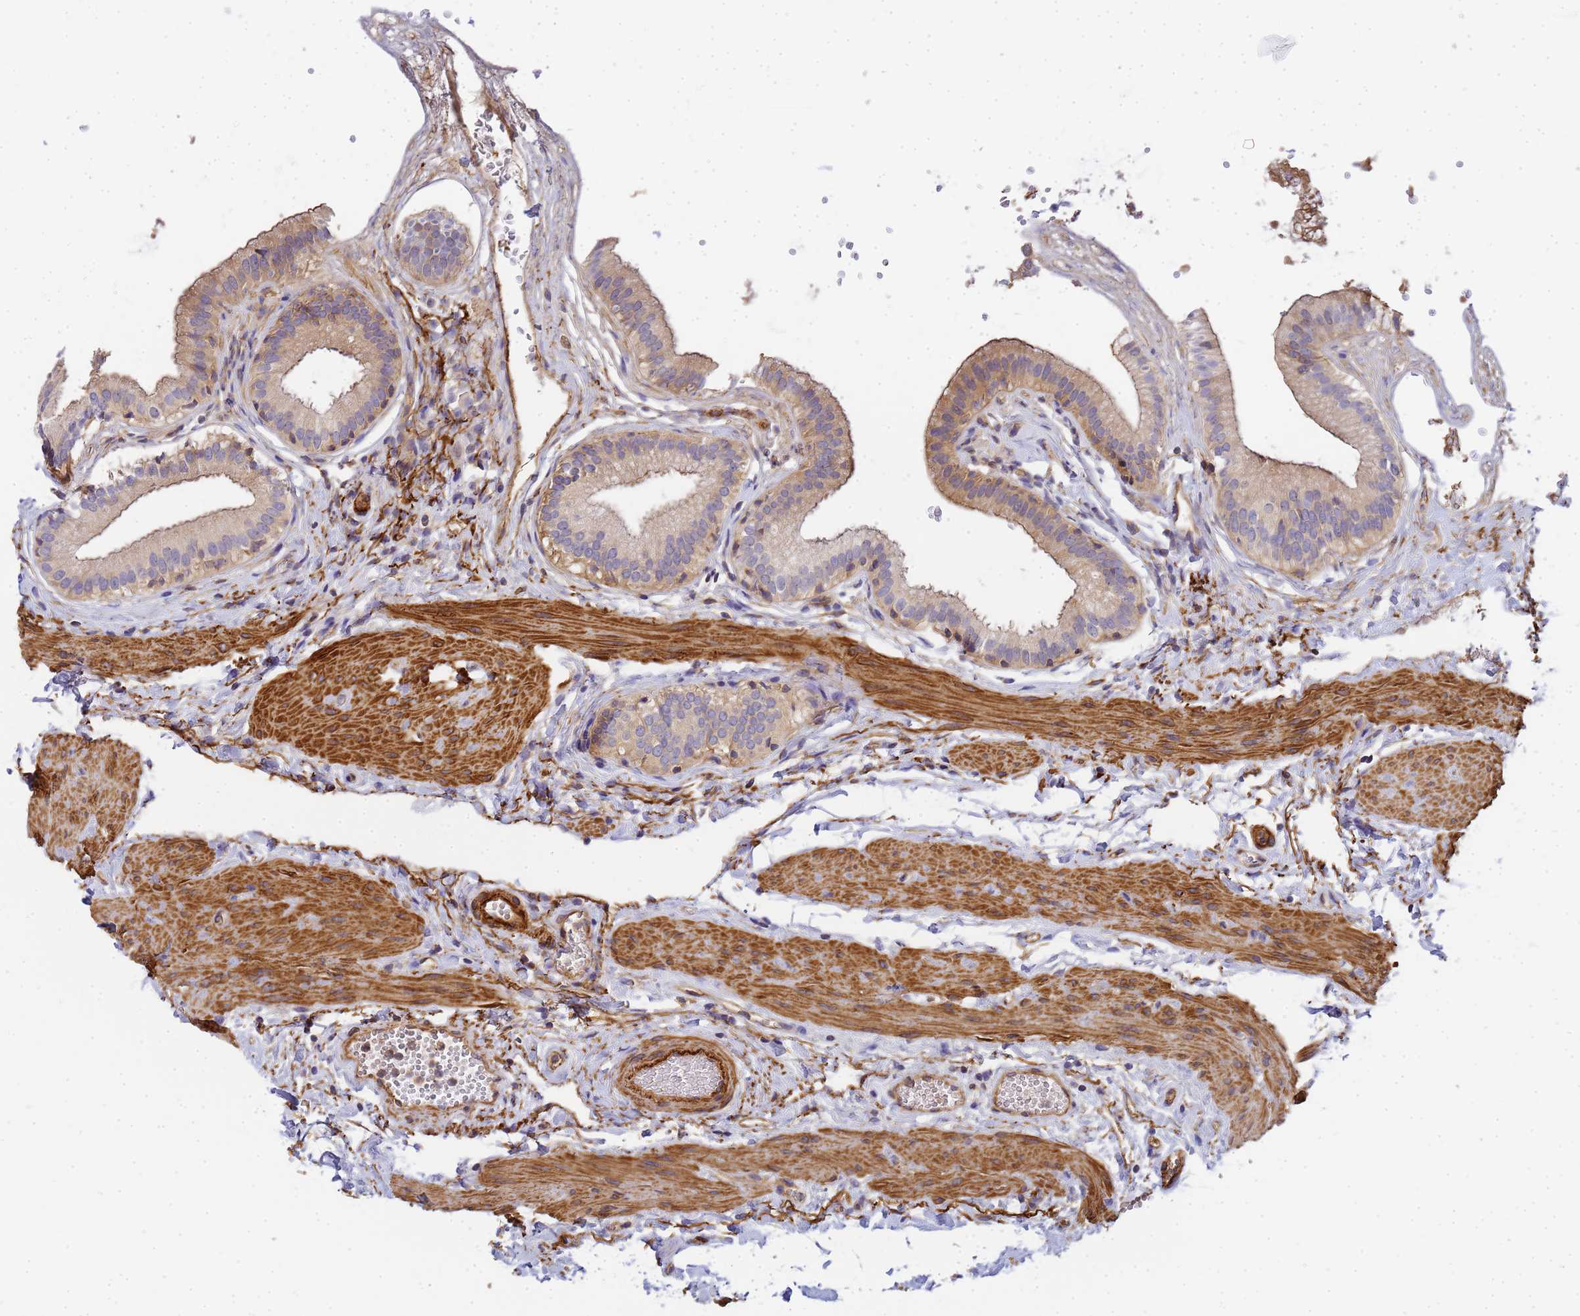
{"staining": {"intensity": "weak", "quantity": ">75%", "location": "cytoplasmic/membranous"}, "tissue": "gallbladder", "cell_type": "Glandular cells", "image_type": "normal", "snomed": [{"axis": "morphology", "description": "Normal tissue, NOS"}, {"axis": "topography", "description": "Gallbladder"}], "caption": "Weak cytoplasmic/membranous expression for a protein is identified in approximately >75% of glandular cells of unremarkable gallbladder using immunohistochemistry (IHC).", "gene": "MYL10", "patient": {"sex": "female", "age": 54}}